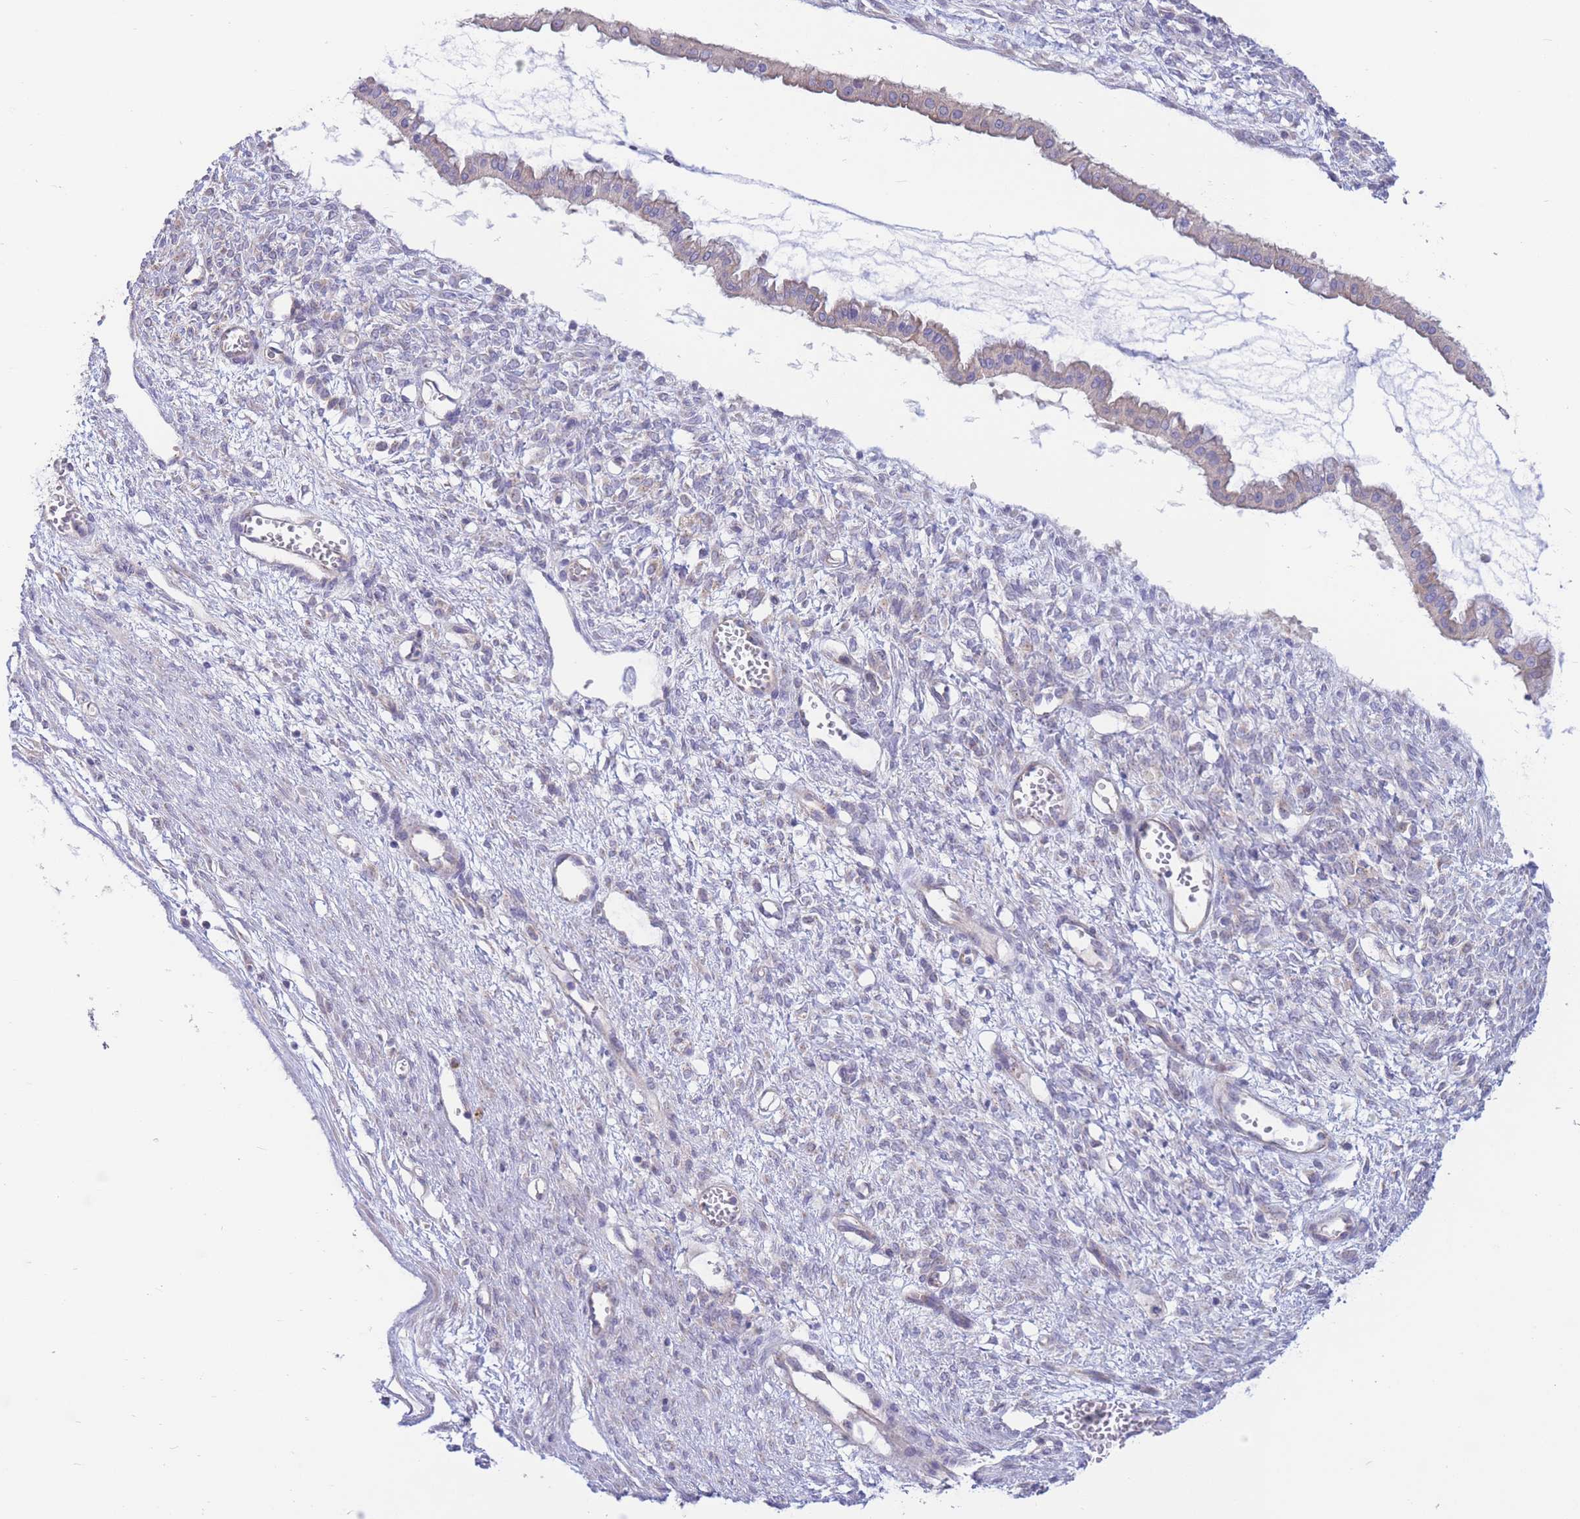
{"staining": {"intensity": "weak", "quantity": "25%-75%", "location": "cytoplasmic/membranous"}, "tissue": "ovarian cancer", "cell_type": "Tumor cells", "image_type": "cancer", "snomed": [{"axis": "morphology", "description": "Cystadenocarcinoma, mucinous, NOS"}, {"axis": "topography", "description": "Ovary"}], "caption": "Immunohistochemical staining of human ovarian cancer exhibits low levels of weak cytoplasmic/membranous protein expression in approximately 25%-75% of tumor cells.", "gene": "ALS2CL", "patient": {"sex": "female", "age": 73}}